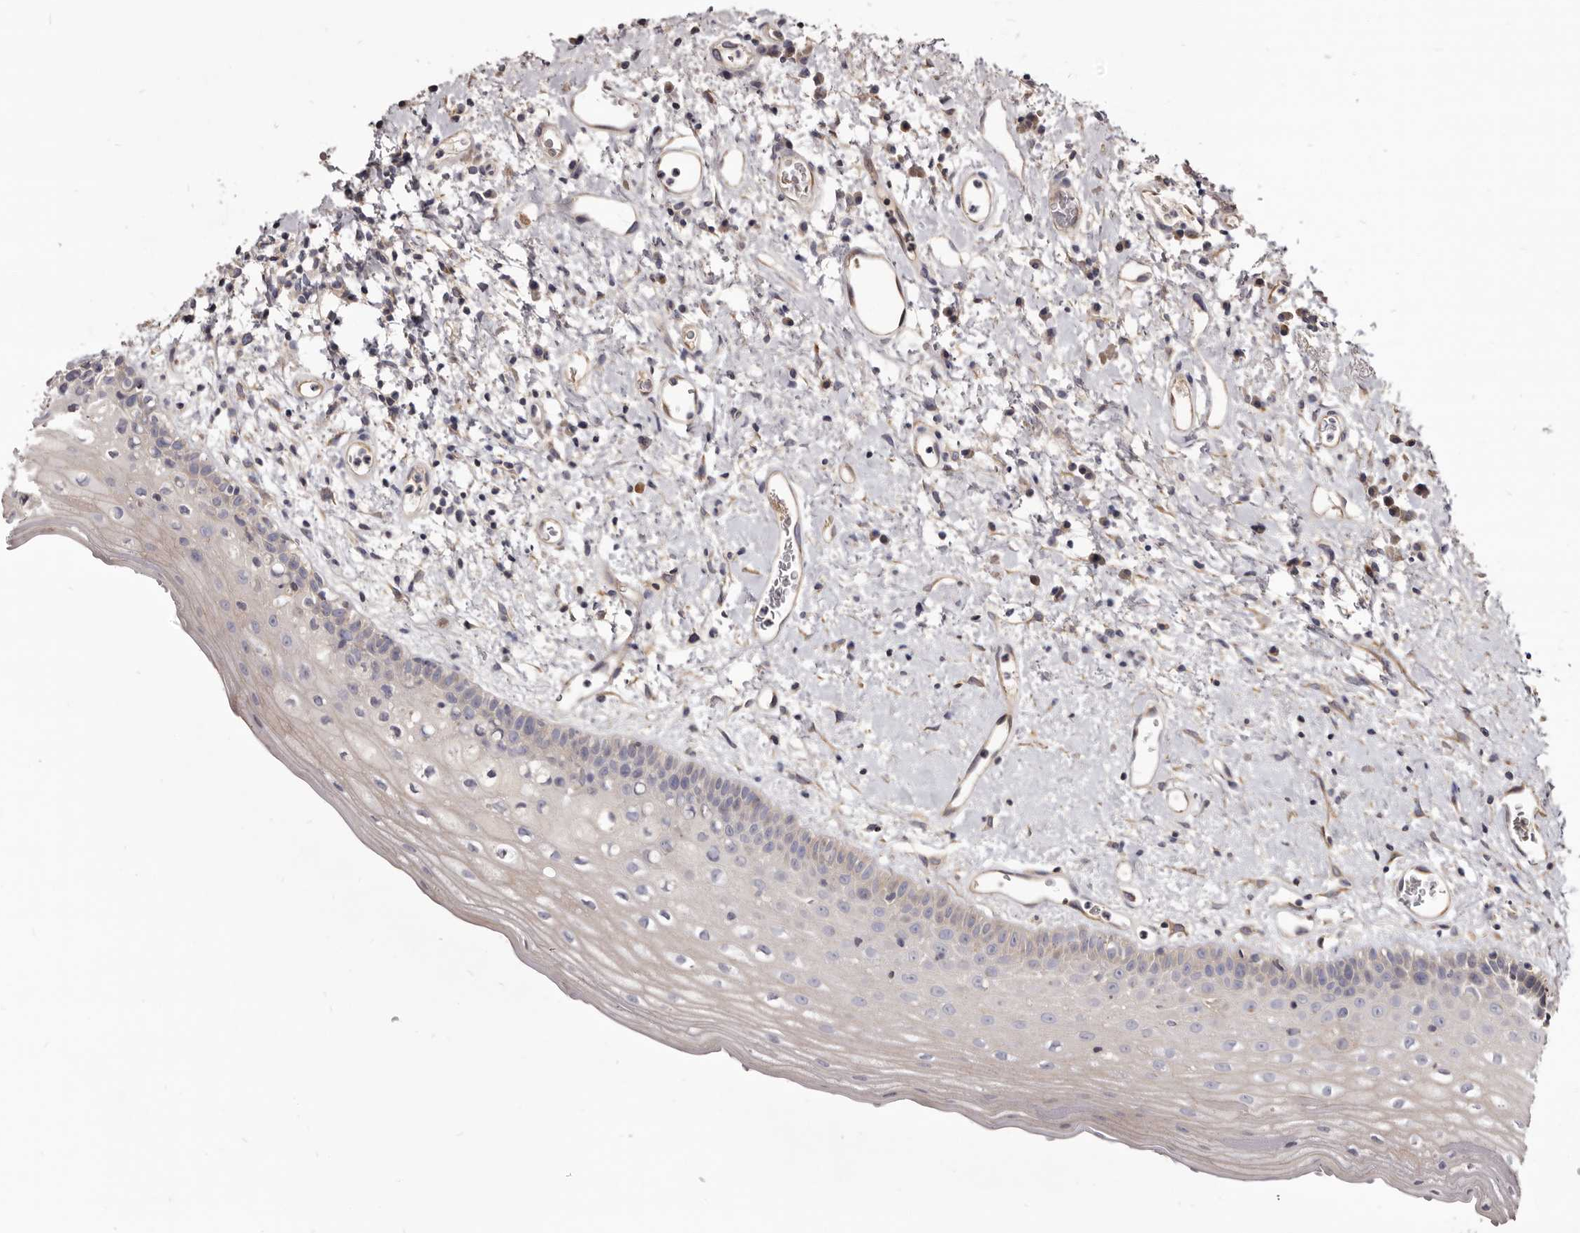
{"staining": {"intensity": "negative", "quantity": "none", "location": "none"}, "tissue": "oral mucosa", "cell_type": "Squamous epithelial cells", "image_type": "normal", "snomed": [{"axis": "morphology", "description": "Normal tissue, NOS"}, {"axis": "topography", "description": "Oral tissue"}], "caption": "Immunohistochemistry micrograph of normal oral mucosa stained for a protein (brown), which displays no positivity in squamous epithelial cells. (DAB immunohistochemistry (IHC) visualized using brightfield microscopy, high magnification).", "gene": "FAS", "patient": {"sex": "female", "age": 76}}